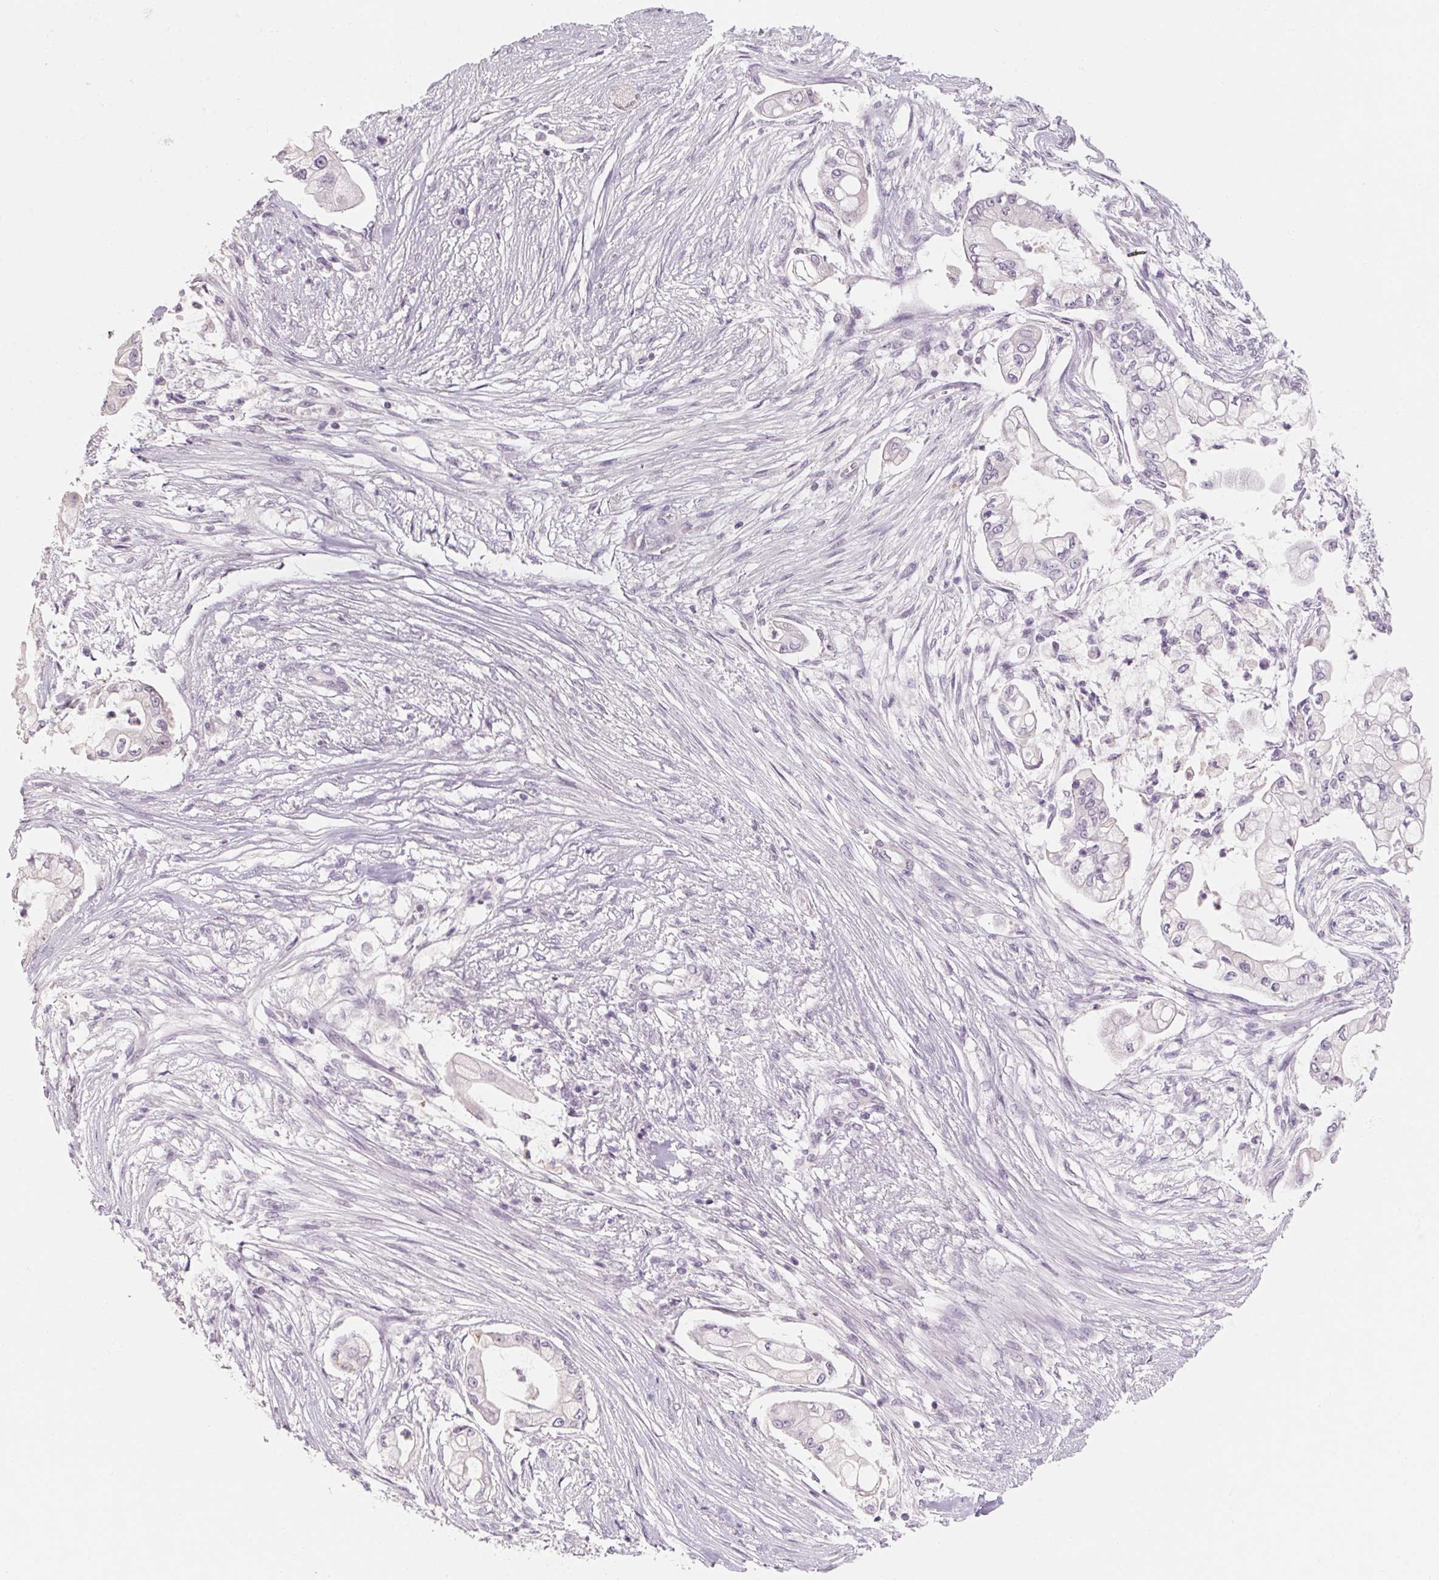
{"staining": {"intensity": "negative", "quantity": "none", "location": "none"}, "tissue": "pancreatic cancer", "cell_type": "Tumor cells", "image_type": "cancer", "snomed": [{"axis": "morphology", "description": "Adenocarcinoma, NOS"}, {"axis": "topography", "description": "Pancreas"}], "caption": "Immunohistochemical staining of pancreatic cancer (adenocarcinoma) reveals no significant positivity in tumor cells.", "gene": "CAPZA3", "patient": {"sex": "female", "age": 69}}